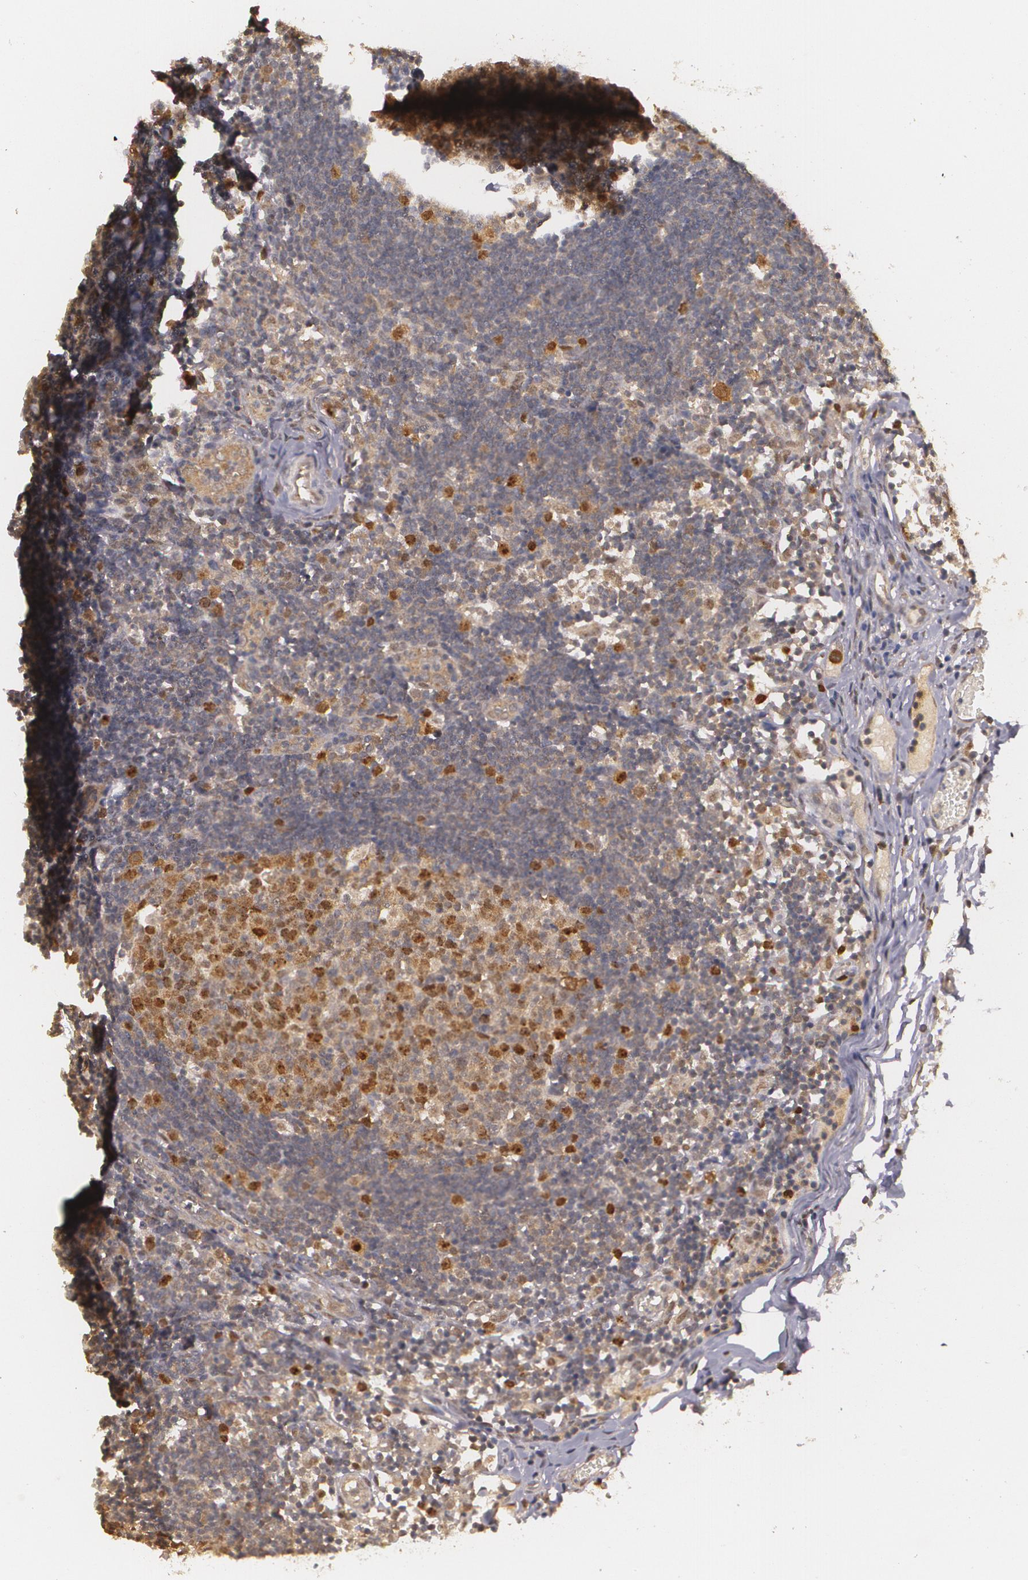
{"staining": {"intensity": "strong", "quantity": "25%-75%", "location": "nuclear"}, "tissue": "lymph node", "cell_type": "Germinal center cells", "image_type": "normal", "snomed": [{"axis": "morphology", "description": "Normal tissue, NOS"}, {"axis": "morphology", "description": "Inflammation, NOS"}, {"axis": "topography", "description": "Lymph node"}, {"axis": "topography", "description": "Salivary gland"}], "caption": "Lymph node stained with a brown dye demonstrates strong nuclear positive staining in about 25%-75% of germinal center cells.", "gene": "BRCA1", "patient": {"sex": "male", "age": 3}}